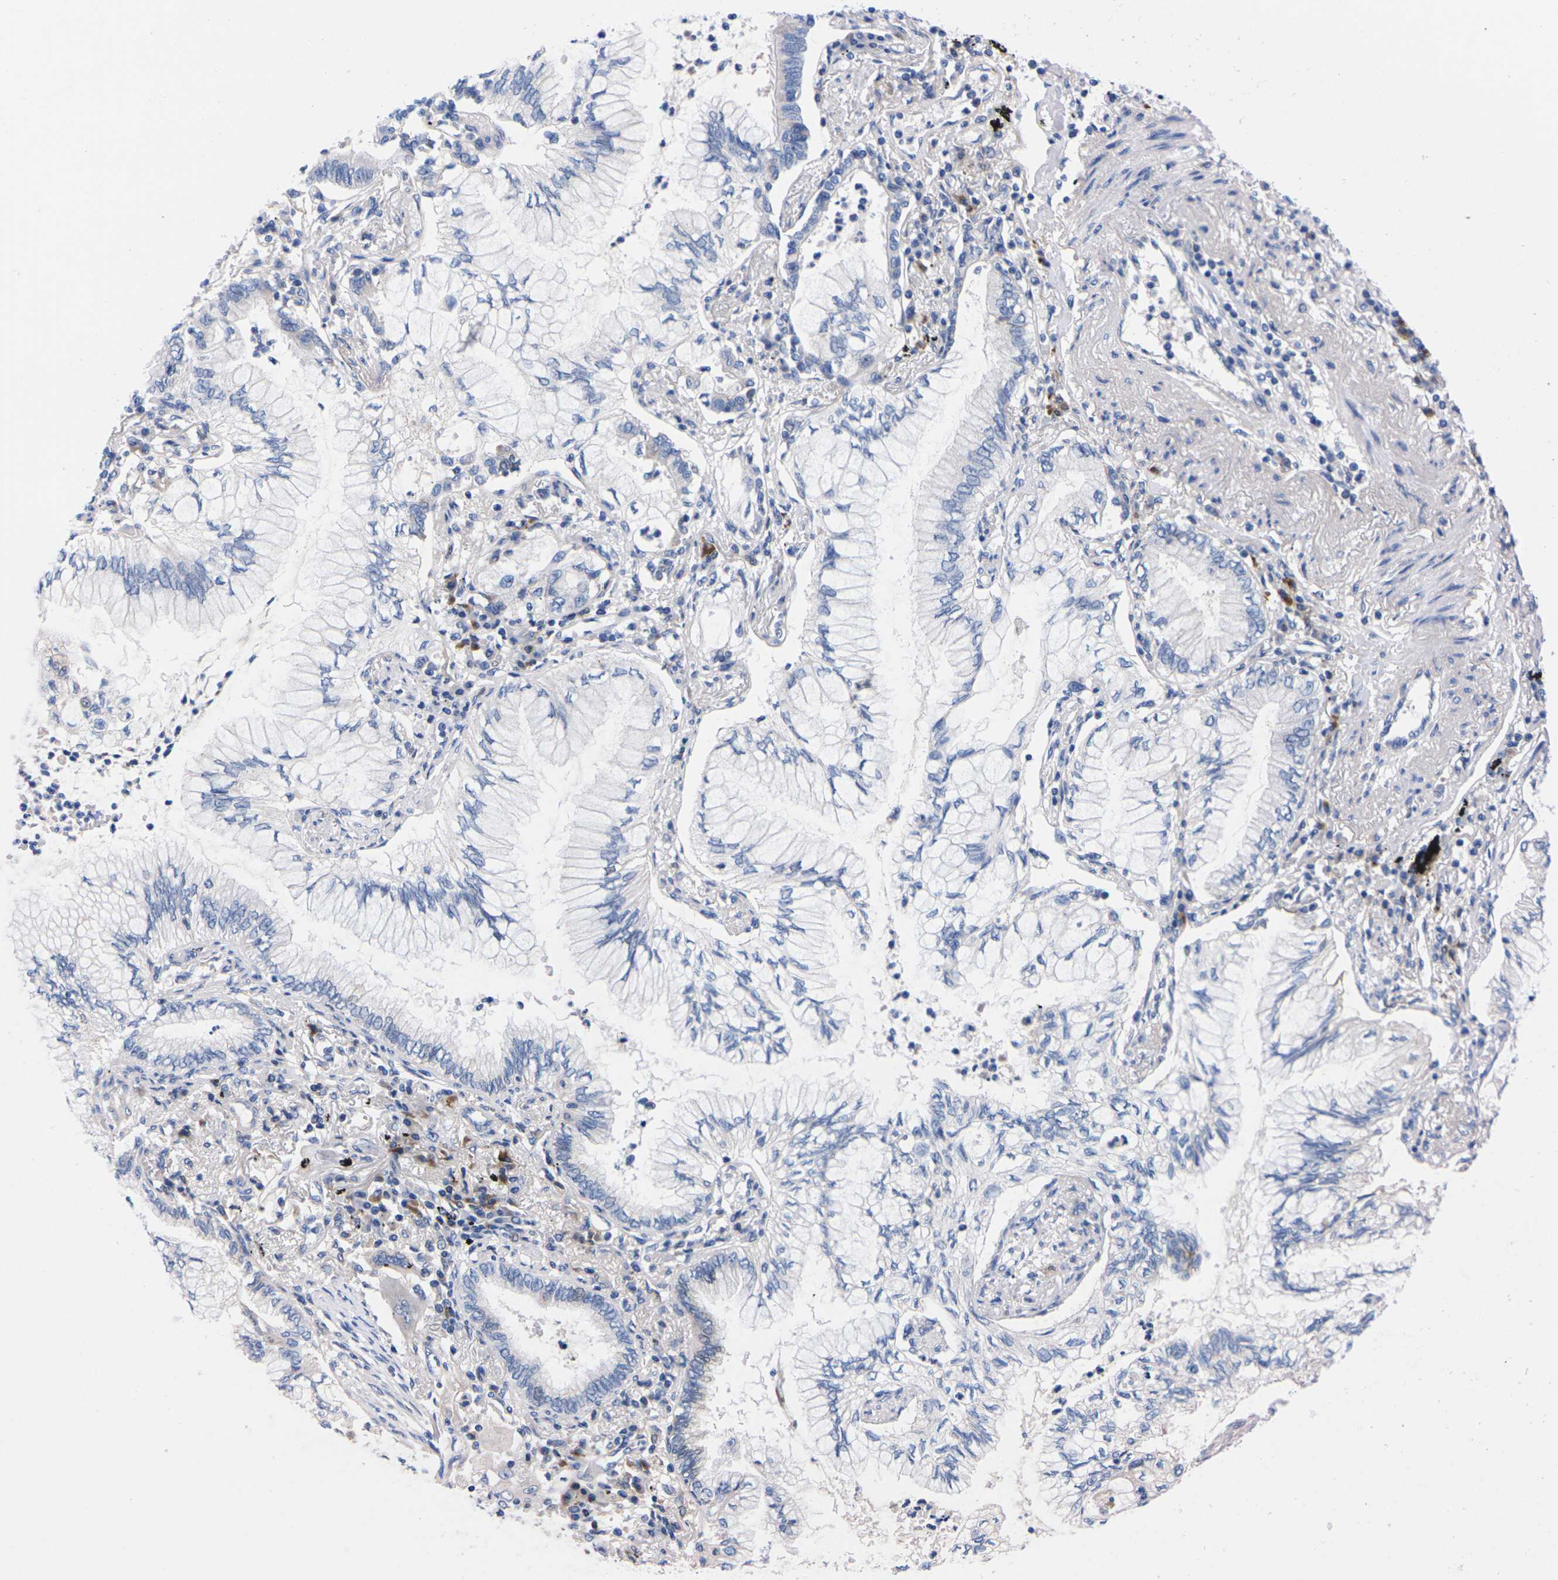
{"staining": {"intensity": "negative", "quantity": "none", "location": "none"}, "tissue": "lung cancer", "cell_type": "Tumor cells", "image_type": "cancer", "snomed": [{"axis": "morphology", "description": "Normal tissue, NOS"}, {"axis": "morphology", "description": "Adenocarcinoma, NOS"}, {"axis": "topography", "description": "Bronchus"}, {"axis": "topography", "description": "Lung"}], "caption": "Immunohistochemistry of lung adenocarcinoma displays no staining in tumor cells. (Brightfield microscopy of DAB immunohistochemistry (IHC) at high magnification).", "gene": "FAM210A", "patient": {"sex": "female", "age": 70}}